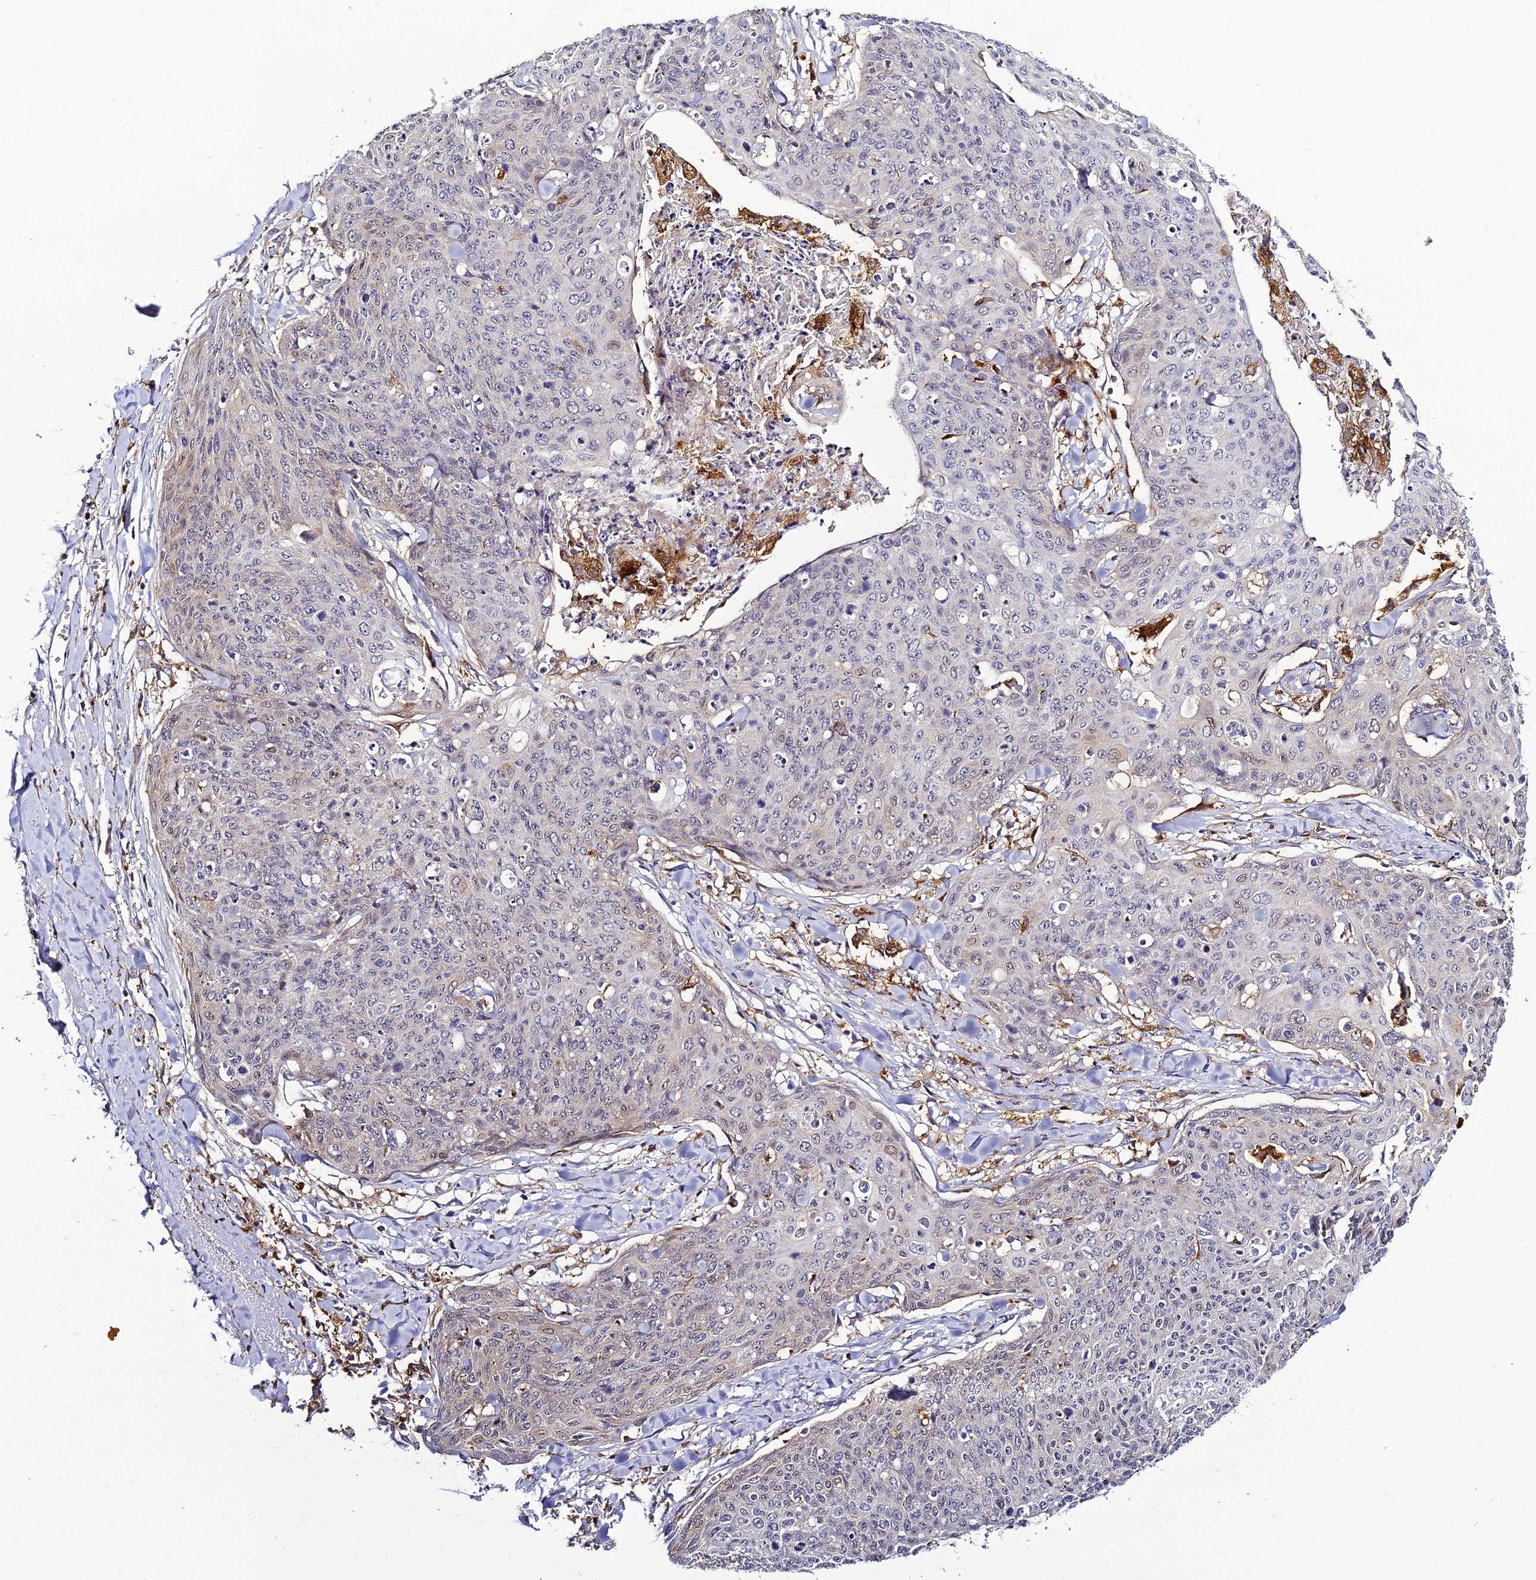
{"staining": {"intensity": "negative", "quantity": "none", "location": "none"}, "tissue": "skin cancer", "cell_type": "Tumor cells", "image_type": "cancer", "snomed": [{"axis": "morphology", "description": "Squamous cell carcinoma, NOS"}, {"axis": "topography", "description": "Skin"}, {"axis": "topography", "description": "Vulva"}], "caption": "Immunohistochemistry of skin cancer demonstrates no staining in tumor cells.", "gene": "IL4I1", "patient": {"sex": "female", "age": 85}}